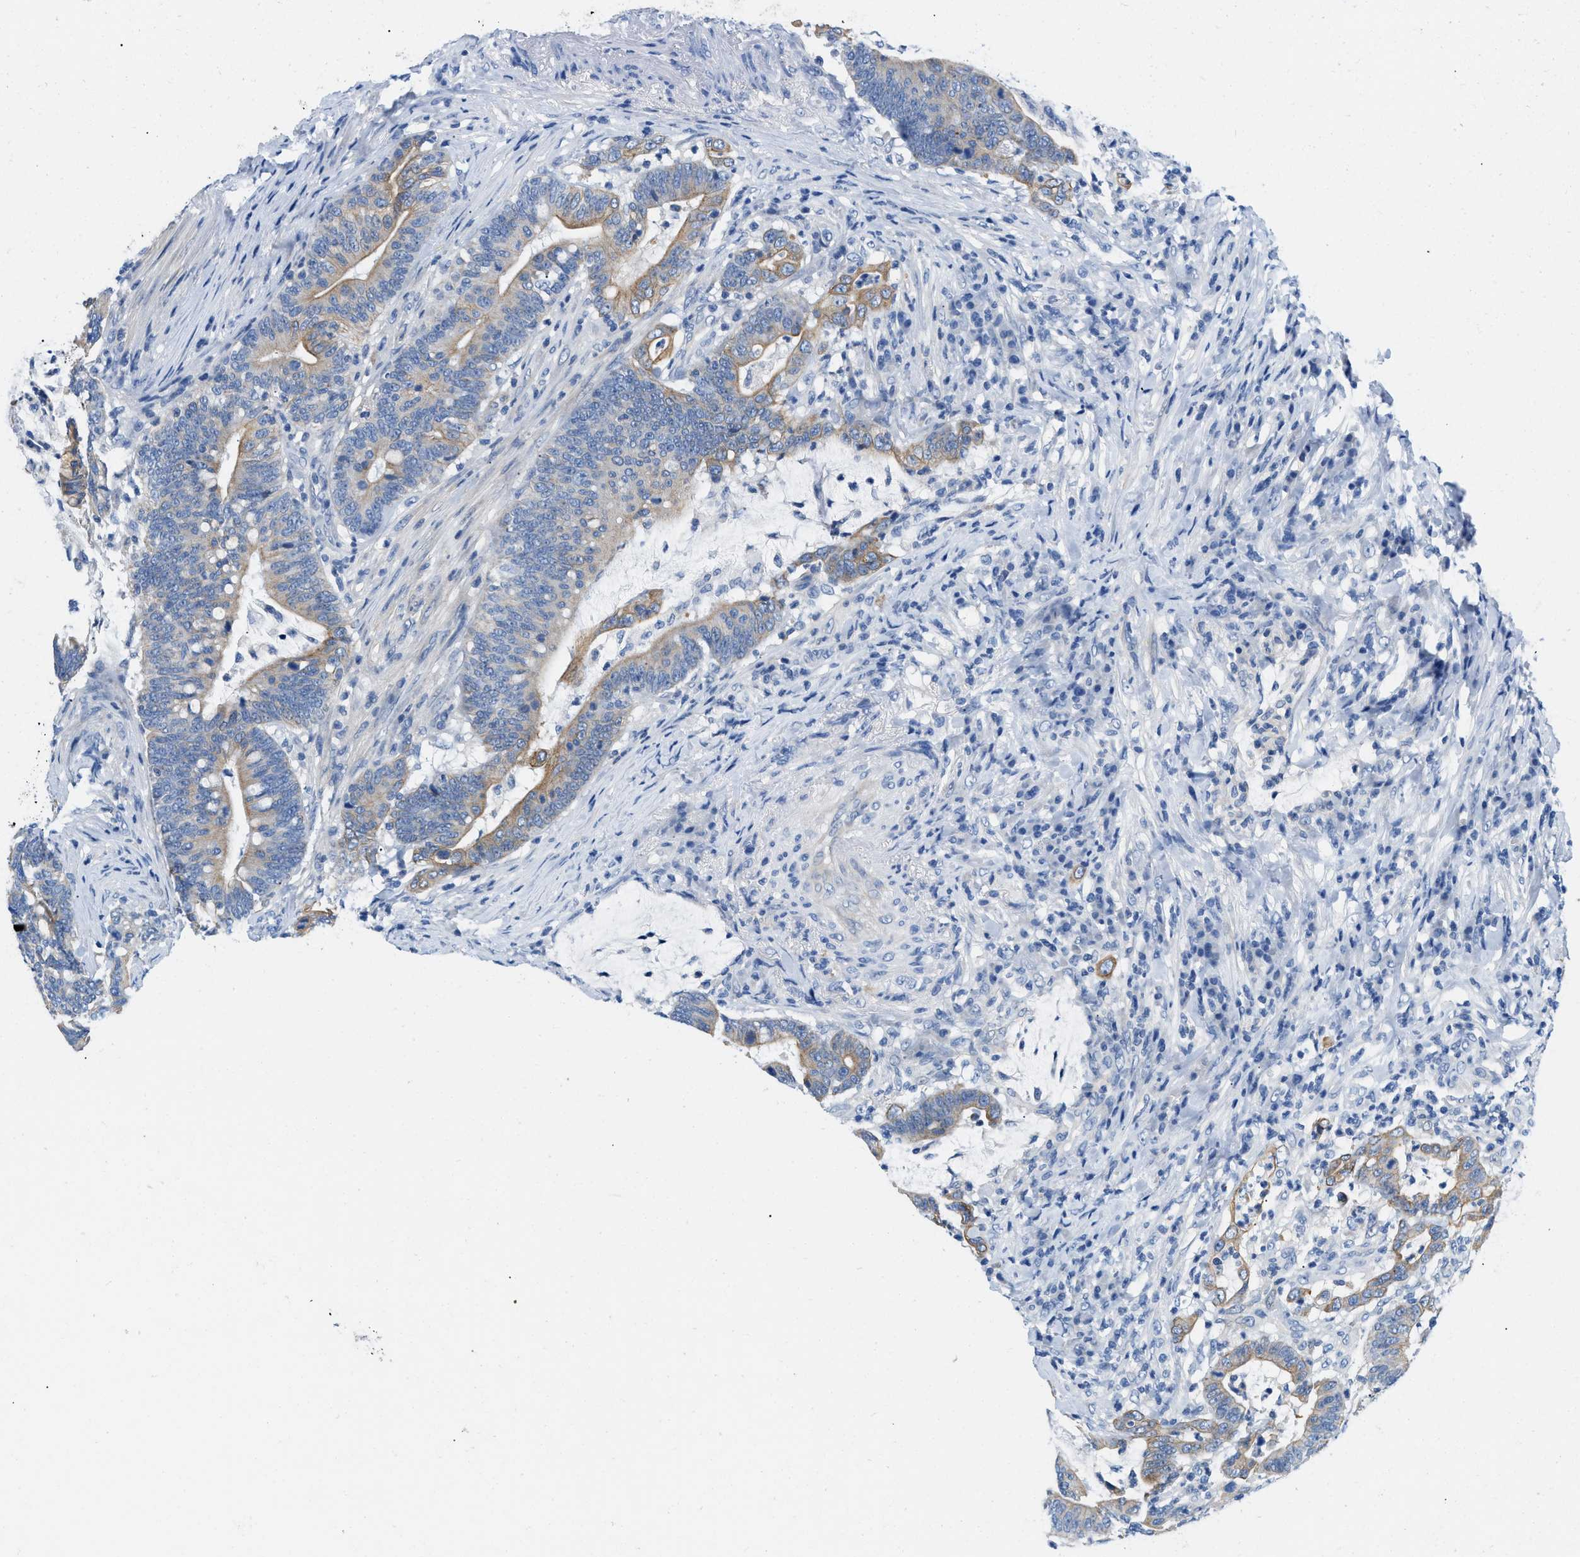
{"staining": {"intensity": "weak", "quantity": ">75%", "location": "cytoplasmic/membranous"}, "tissue": "colorectal cancer", "cell_type": "Tumor cells", "image_type": "cancer", "snomed": [{"axis": "morphology", "description": "Normal tissue, NOS"}, {"axis": "morphology", "description": "Adenocarcinoma, NOS"}, {"axis": "topography", "description": "Colon"}], "caption": "Protein staining by IHC exhibits weak cytoplasmic/membranous positivity in approximately >75% of tumor cells in colorectal adenocarcinoma.", "gene": "BPGM", "patient": {"sex": "female", "age": 66}}